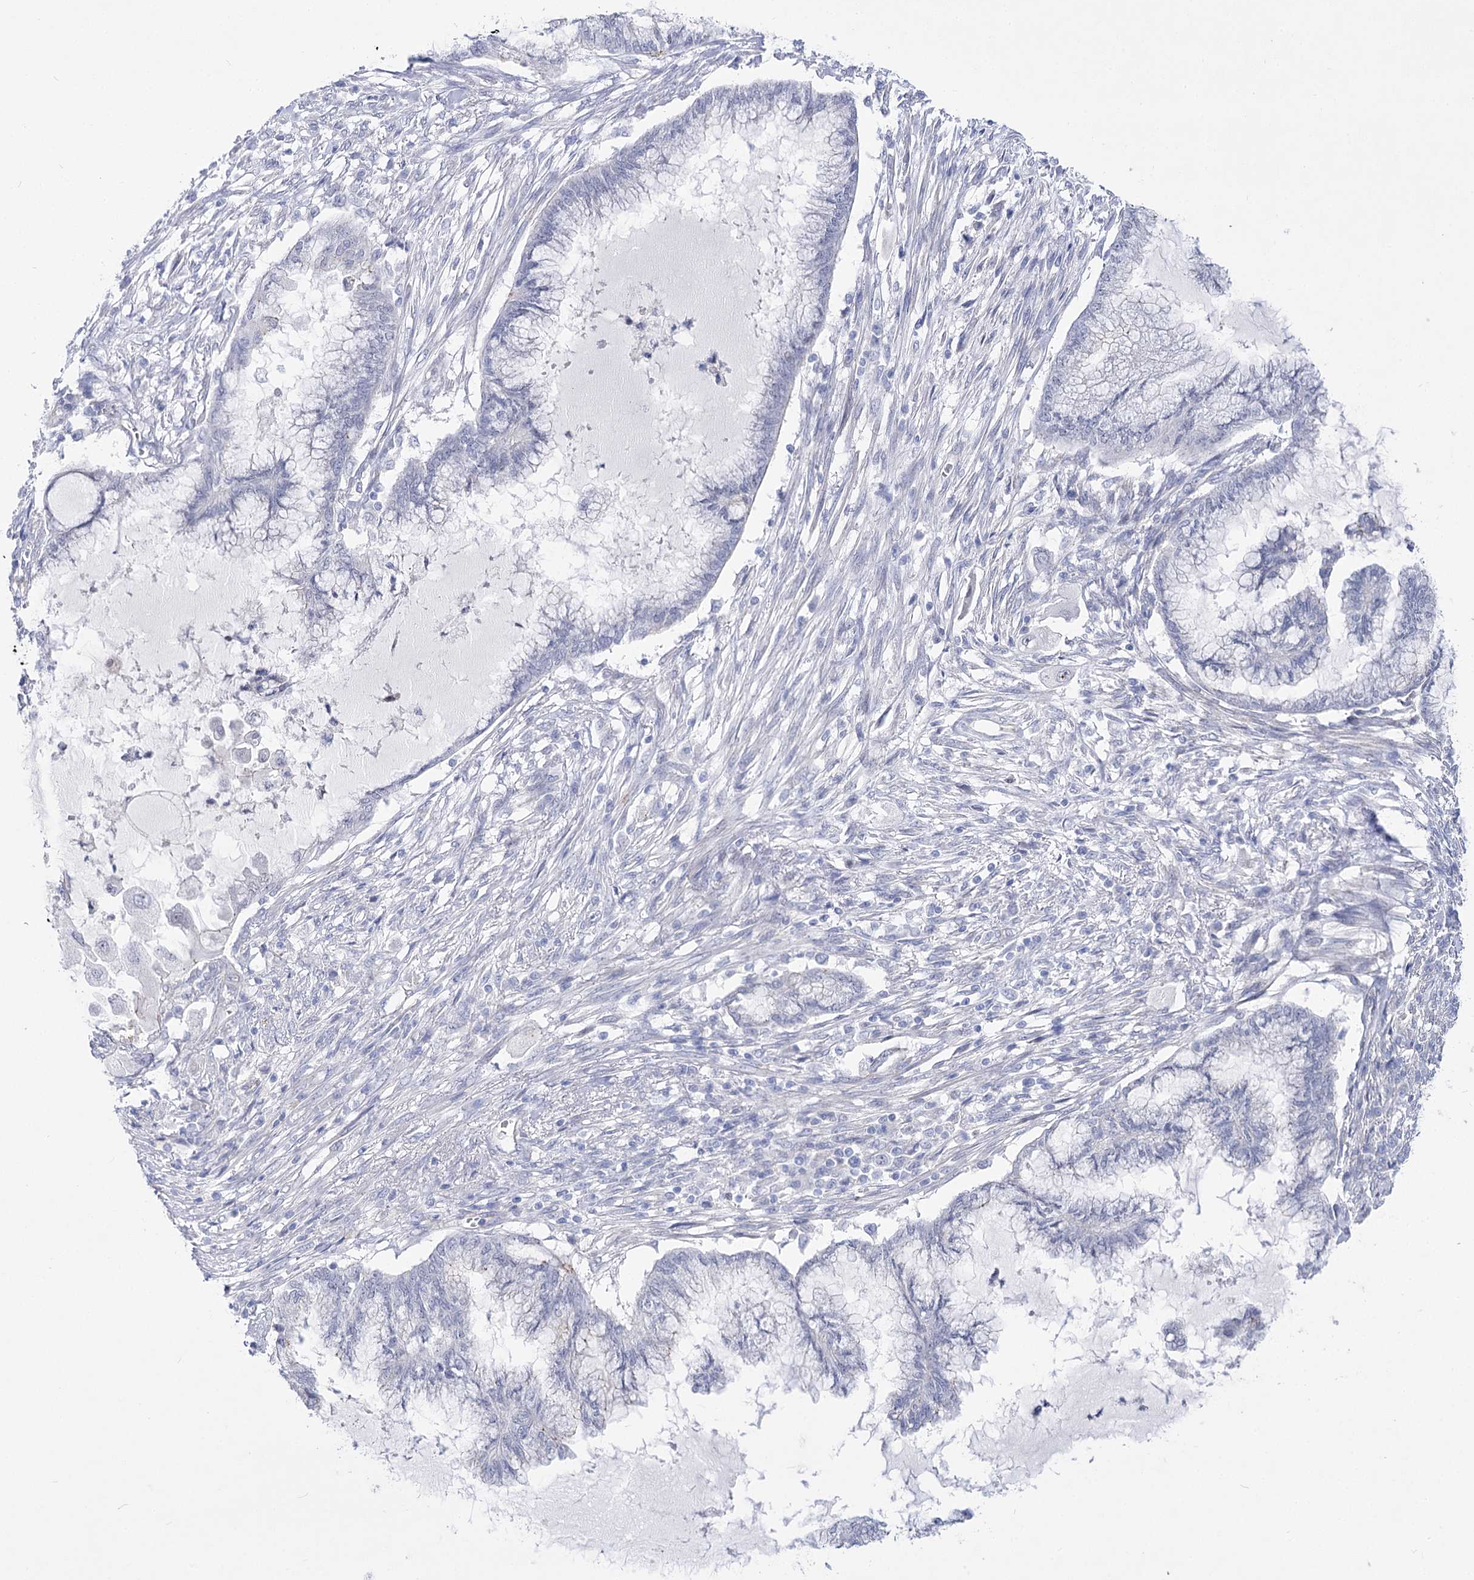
{"staining": {"intensity": "negative", "quantity": "none", "location": "none"}, "tissue": "endometrial cancer", "cell_type": "Tumor cells", "image_type": "cancer", "snomed": [{"axis": "morphology", "description": "Adenocarcinoma, NOS"}, {"axis": "topography", "description": "Endometrium"}], "caption": "Endometrial cancer was stained to show a protein in brown. There is no significant staining in tumor cells.", "gene": "NRAP", "patient": {"sex": "female", "age": 86}}